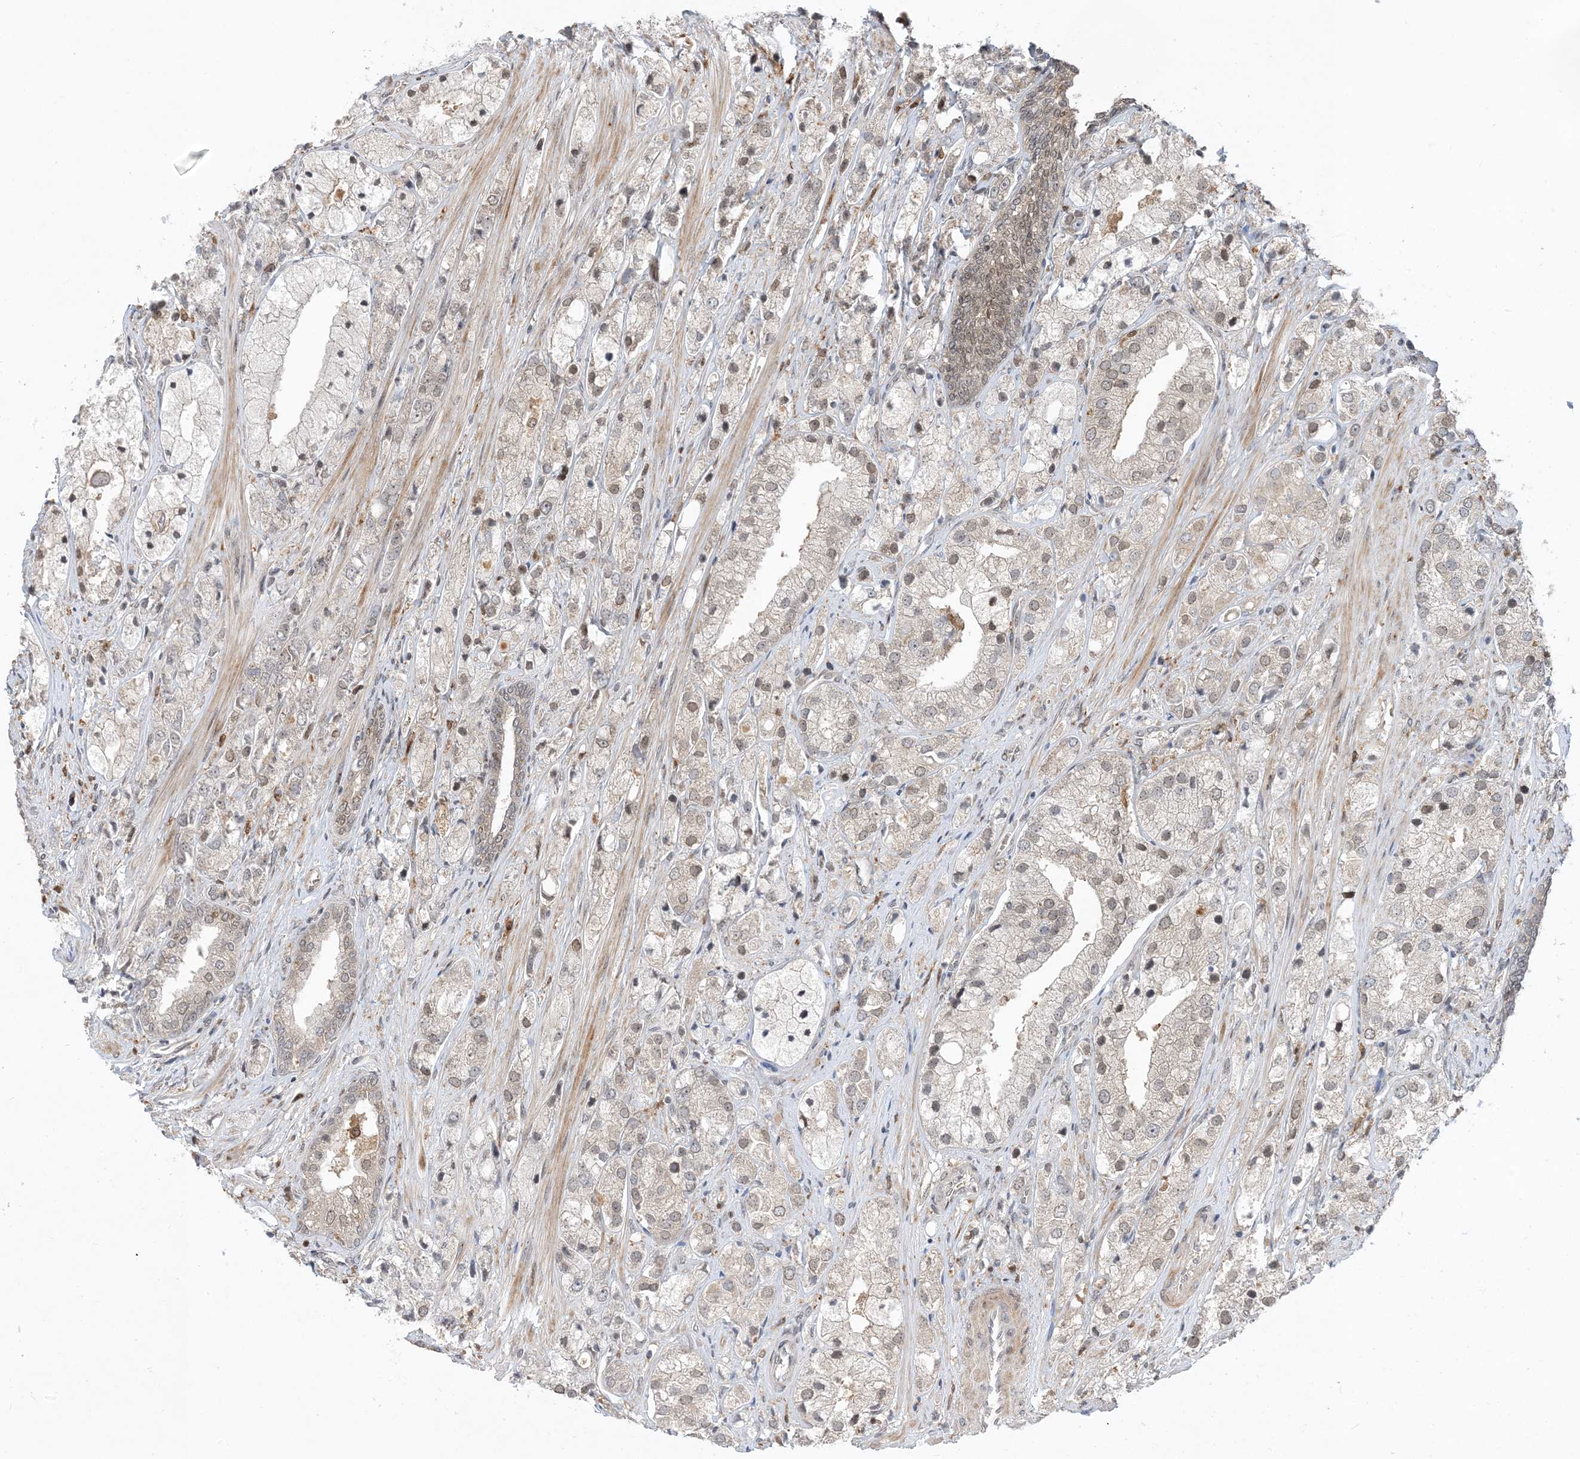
{"staining": {"intensity": "weak", "quantity": "<25%", "location": "nuclear"}, "tissue": "prostate cancer", "cell_type": "Tumor cells", "image_type": "cancer", "snomed": [{"axis": "morphology", "description": "Adenocarcinoma, High grade"}, {"axis": "topography", "description": "Prostate"}], "caption": "Photomicrograph shows no protein expression in tumor cells of adenocarcinoma (high-grade) (prostate) tissue.", "gene": "NAGK", "patient": {"sex": "male", "age": 50}}